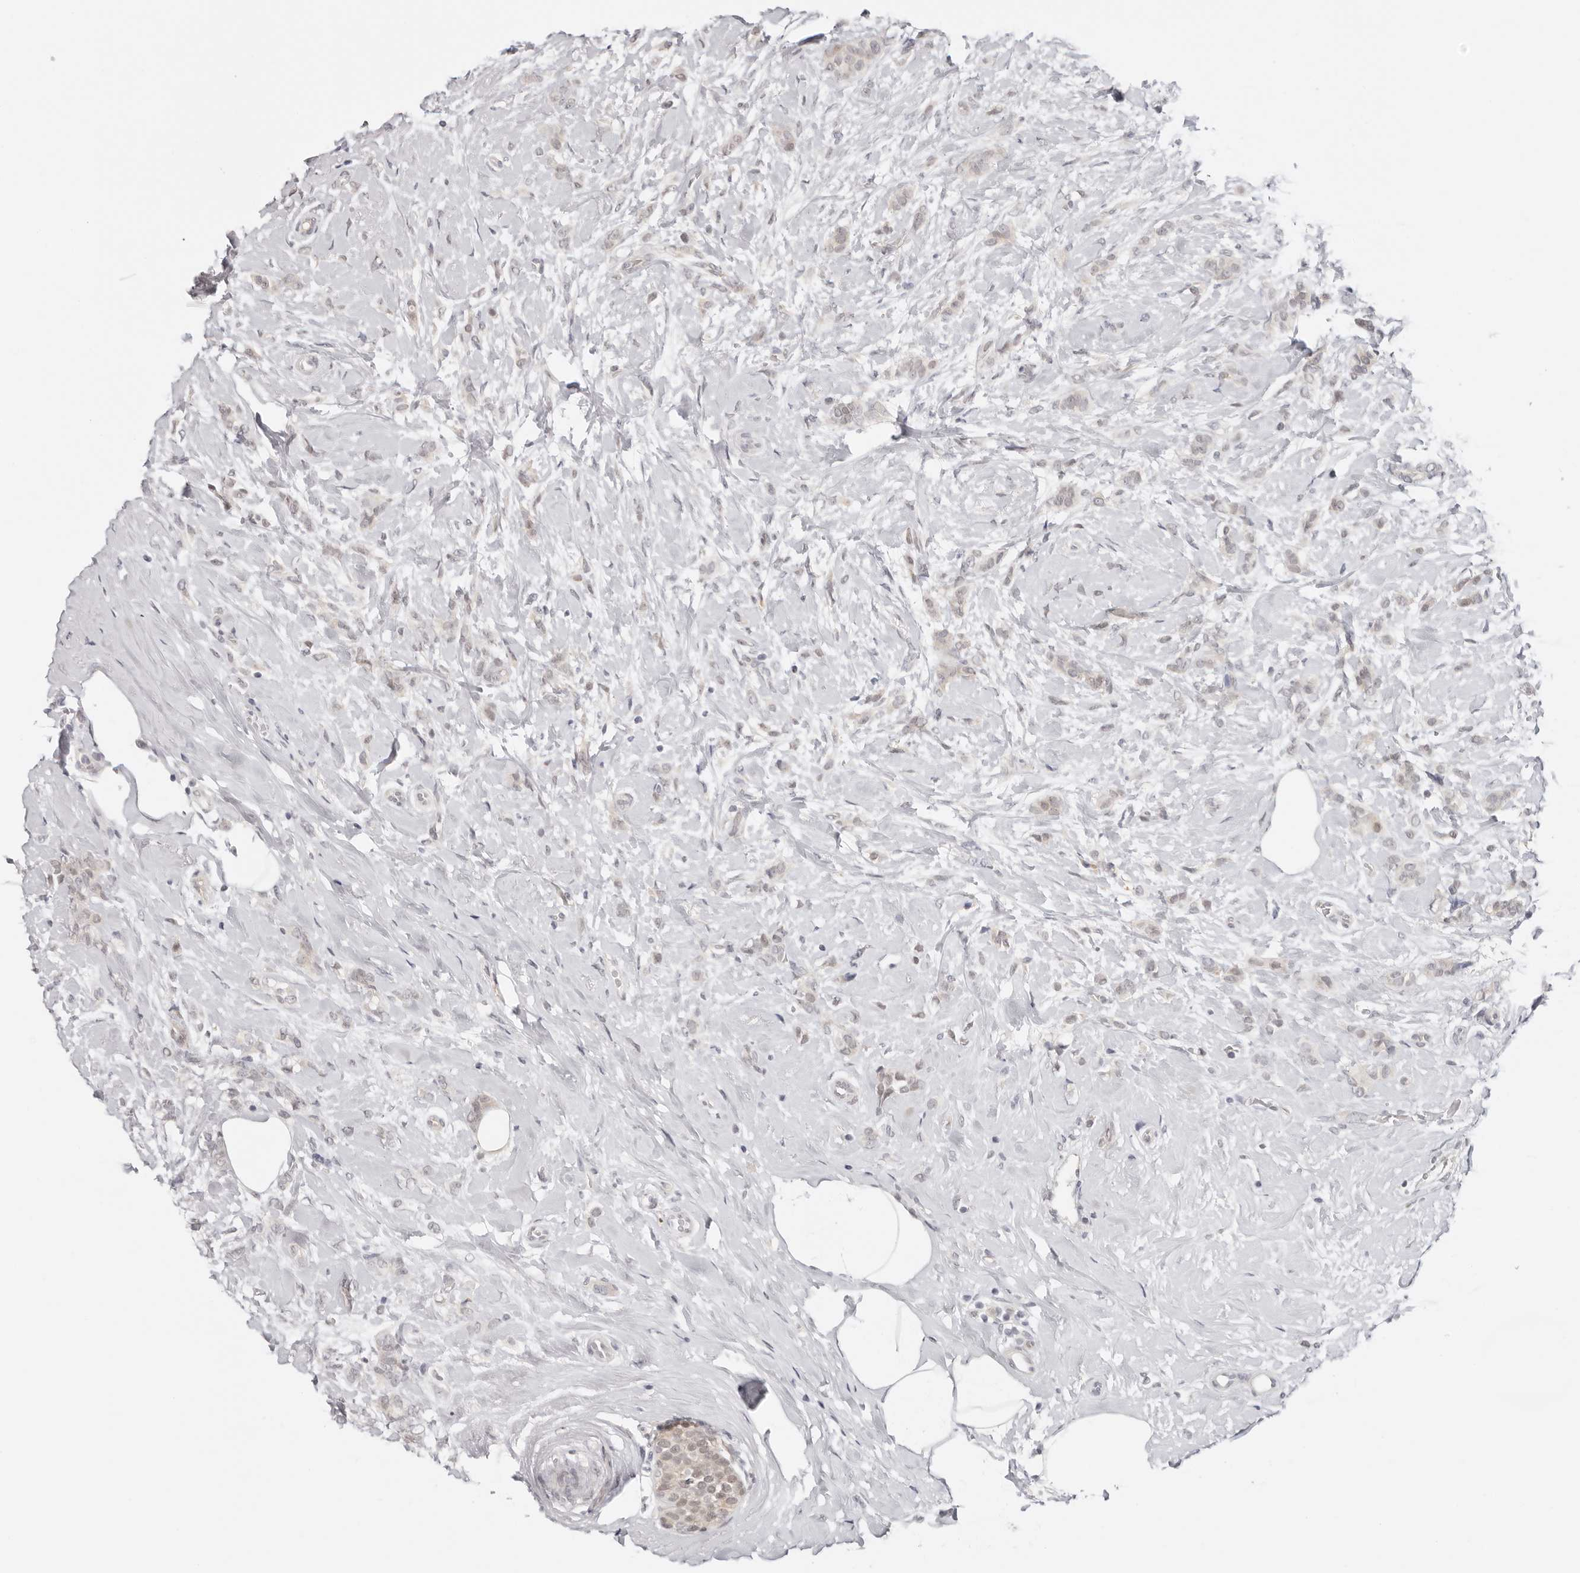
{"staining": {"intensity": "negative", "quantity": "none", "location": "none"}, "tissue": "breast cancer", "cell_type": "Tumor cells", "image_type": "cancer", "snomed": [{"axis": "morphology", "description": "Lobular carcinoma, in situ"}, {"axis": "morphology", "description": "Lobular carcinoma"}, {"axis": "topography", "description": "Breast"}], "caption": "DAB (3,3'-diaminobenzidine) immunohistochemical staining of lobular carcinoma (breast) shows no significant staining in tumor cells.", "gene": "LARP7", "patient": {"sex": "female", "age": 41}}